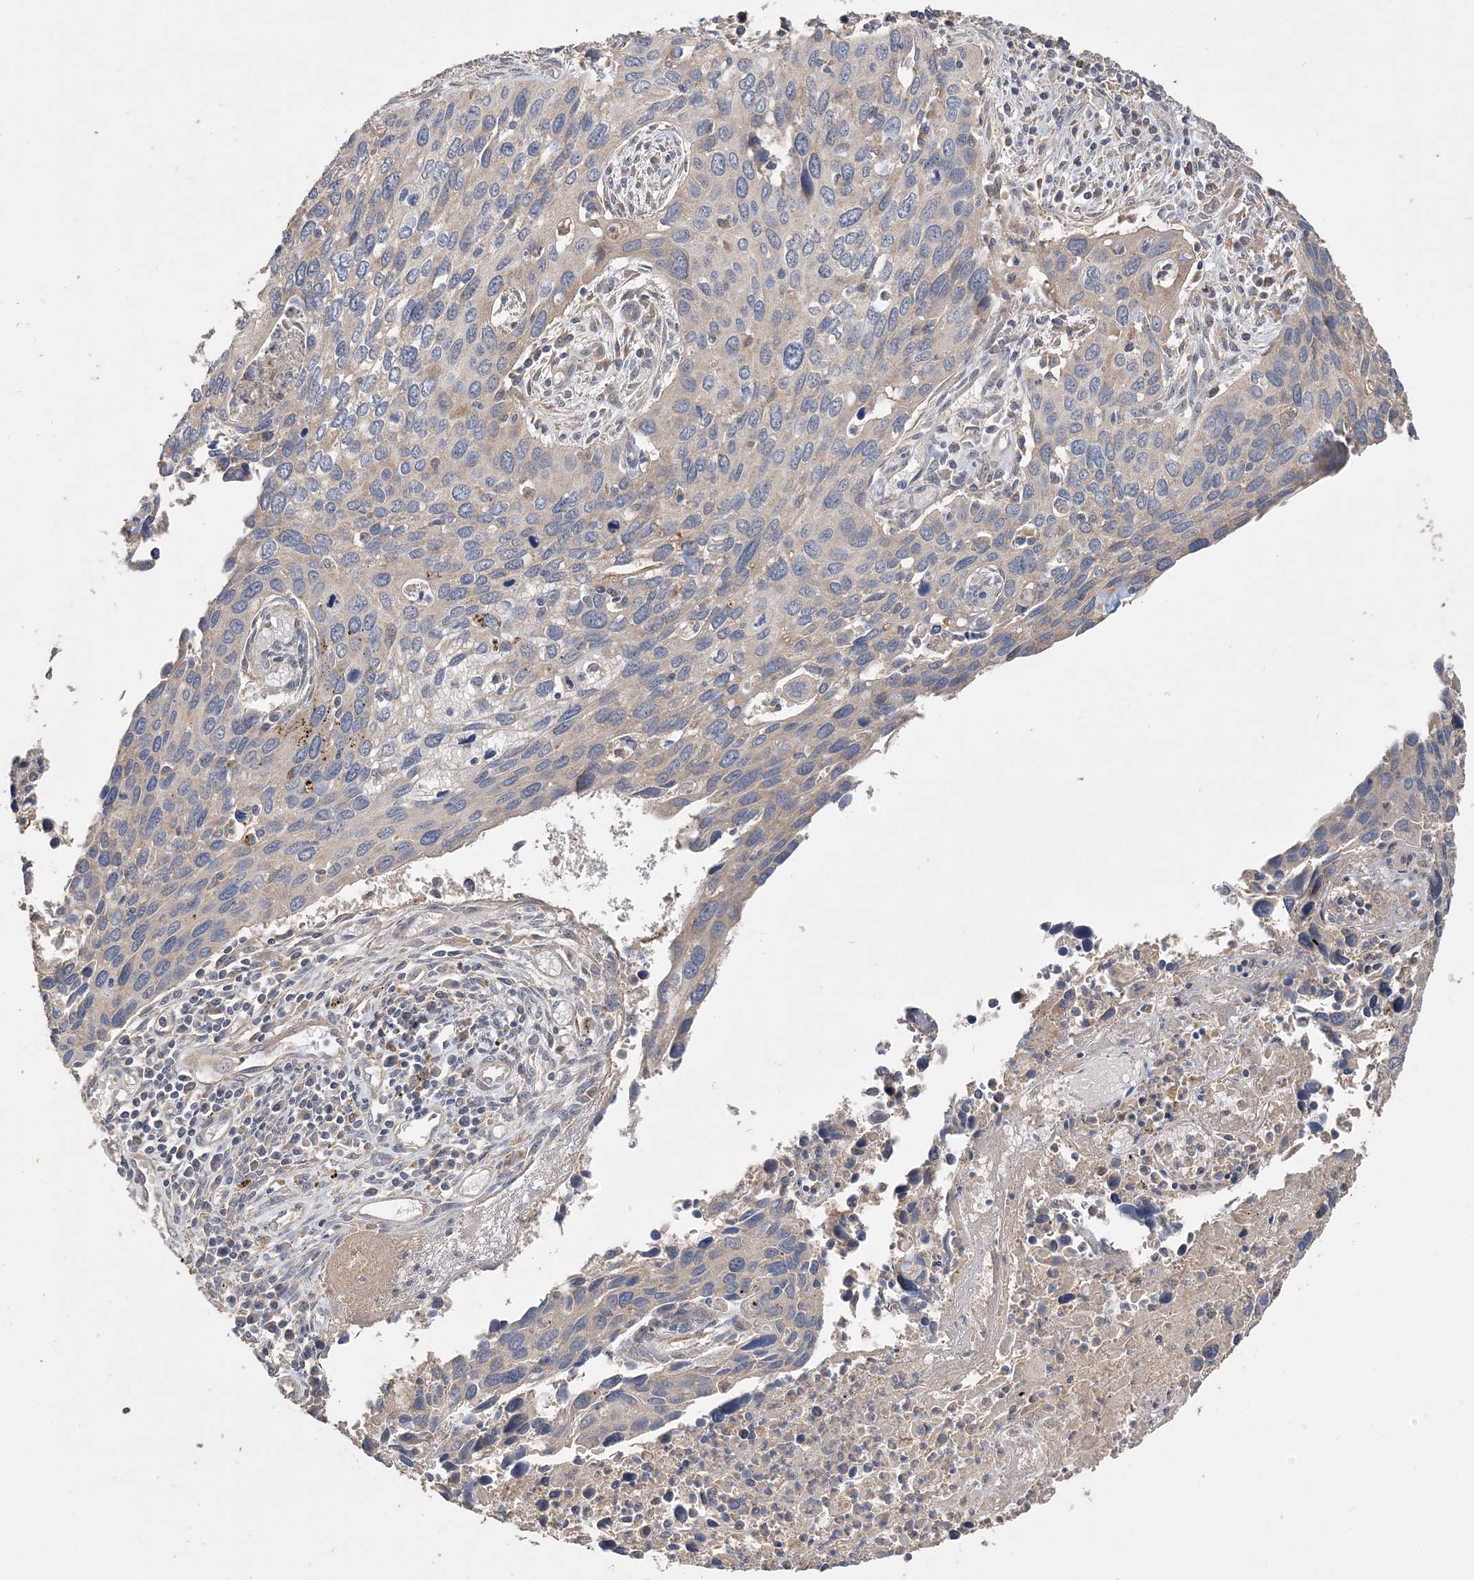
{"staining": {"intensity": "weak", "quantity": "<25%", "location": "cytoplasmic/membranous"}, "tissue": "cervical cancer", "cell_type": "Tumor cells", "image_type": "cancer", "snomed": [{"axis": "morphology", "description": "Squamous cell carcinoma, NOS"}, {"axis": "topography", "description": "Cervix"}], "caption": "Immunohistochemical staining of cervical squamous cell carcinoma displays no significant expression in tumor cells. (Stains: DAB IHC with hematoxylin counter stain, Microscopy: brightfield microscopy at high magnification).", "gene": "GRINA", "patient": {"sex": "female", "age": 55}}